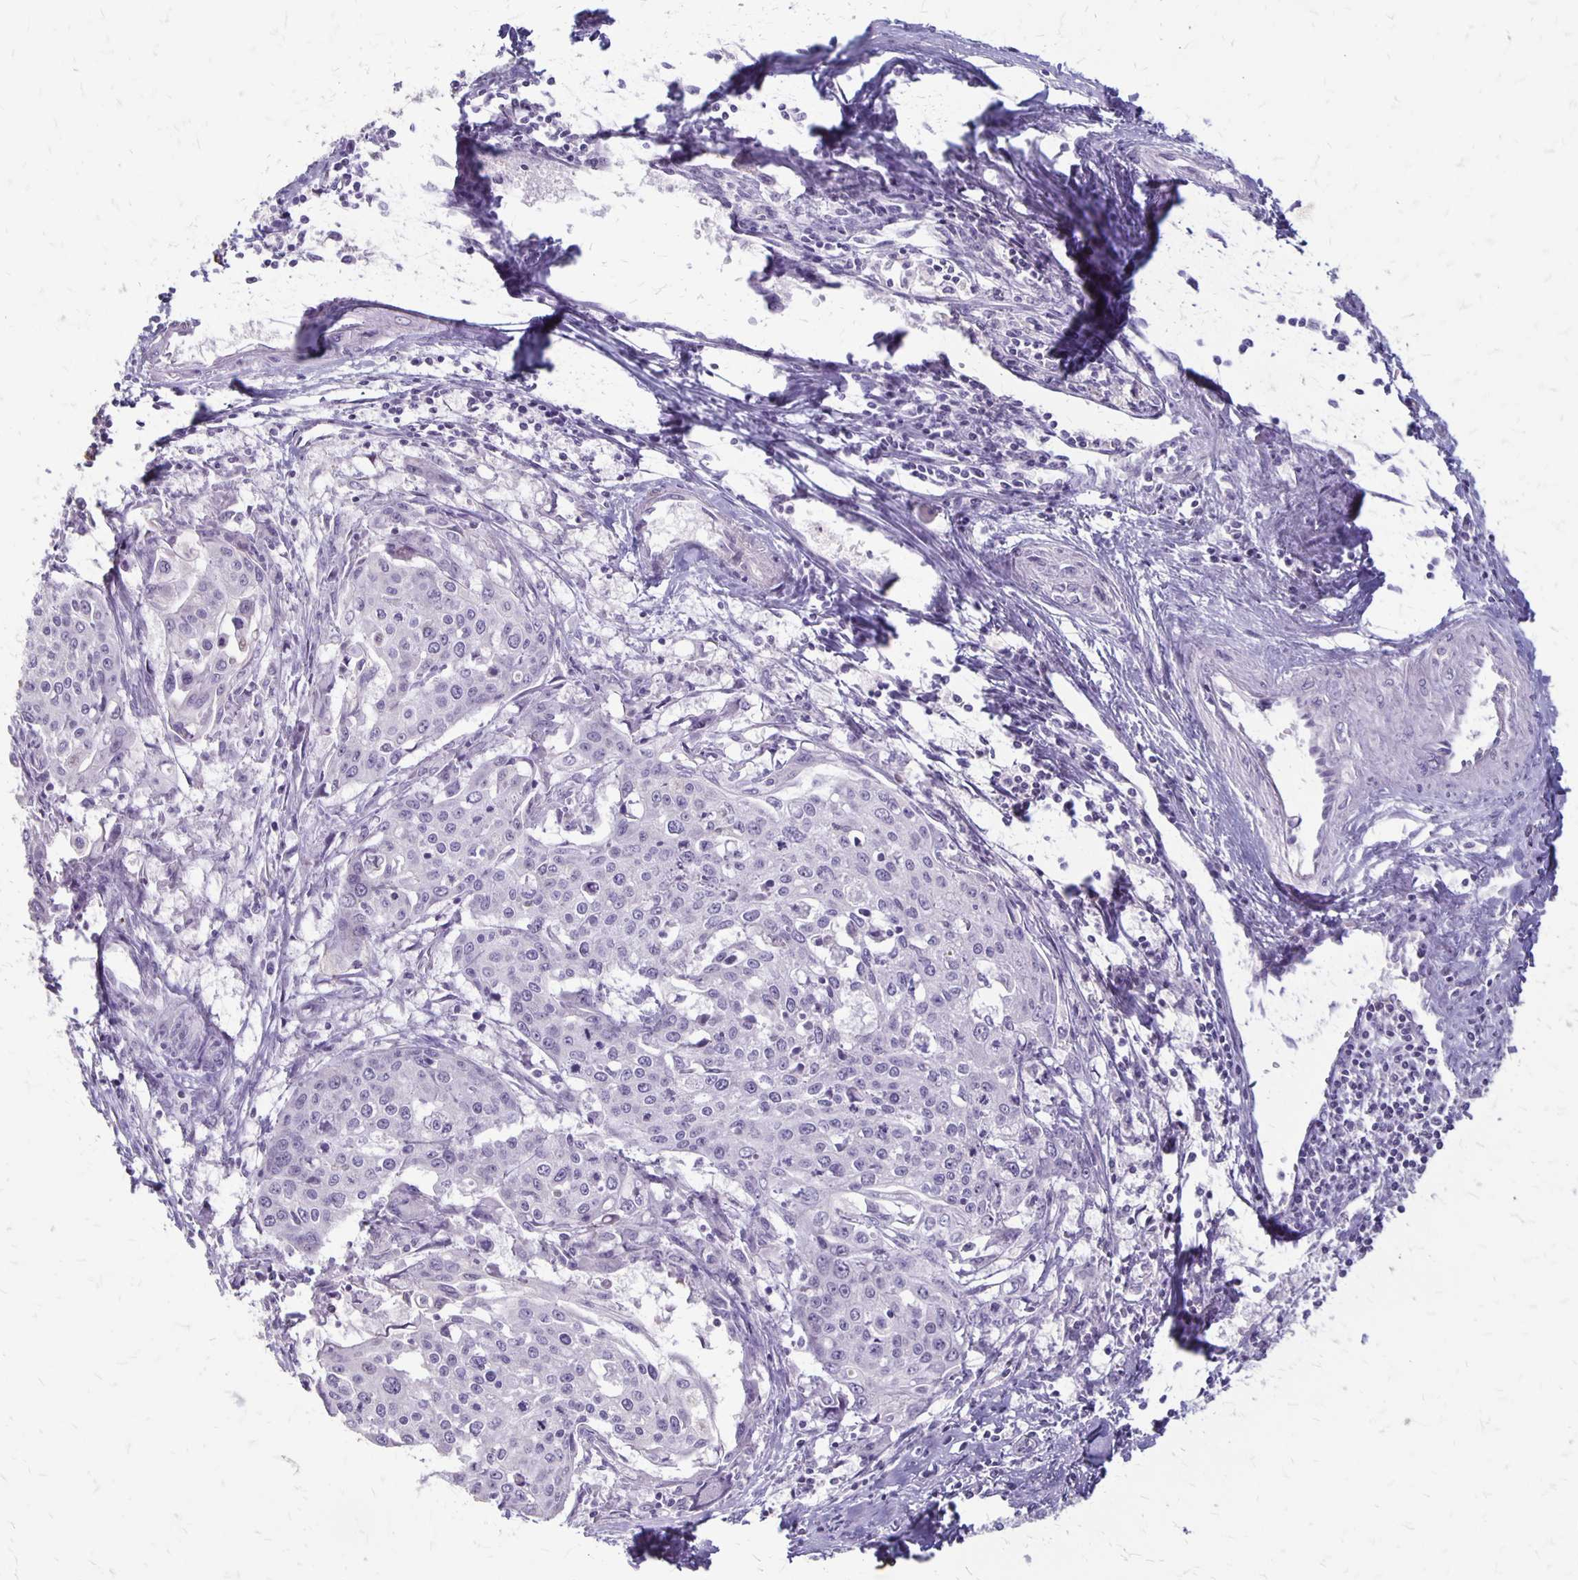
{"staining": {"intensity": "negative", "quantity": "none", "location": "none"}, "tissue": "cervical cancer", "cell_type": "Tumor cells", "image_type": "cancer", "snomed": [{"axis": "morphology", "description": "Squamous cell carcinoma, NOS"}, {"axis": "topography", "description": "Cervix"}], "caption": "Immunohistochemistry photomicrograph of cervical cancer (squamous cell carcinoma) stained for a protein (brown), which displays no positivity in tumor cells.", "gene": "SEPTIN5", "patient": {"sex": "female", "age": 38}}